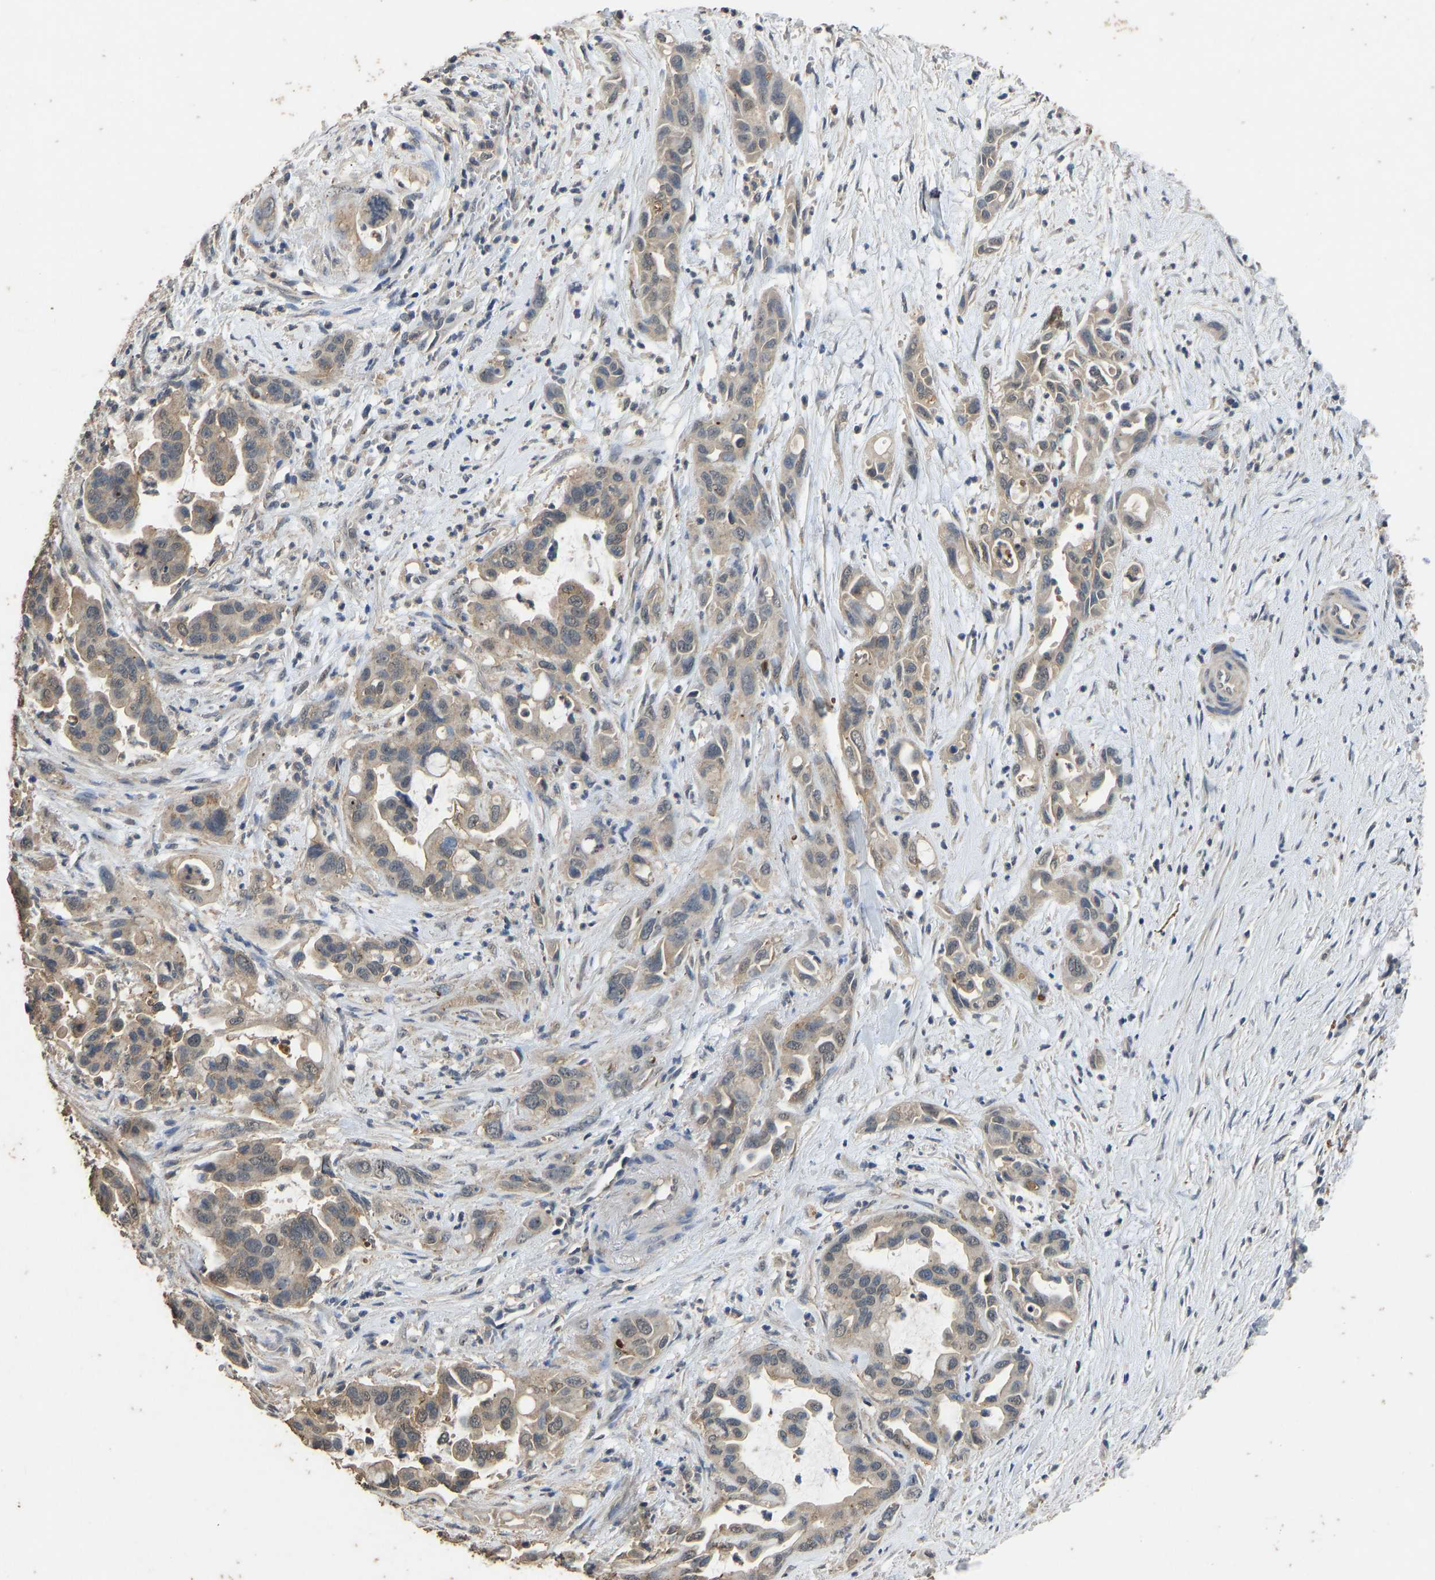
{"staining": {"intensity": "weak", "quantity": ">75%", "location": "cytoplasmic/membranous"}, "tissue": "pancreatic cancer", "cell_type": "Tumor cells", "image_type": "cancer", "snomed": [{"axis": "morphology", "description": "Adenocarcinoma, NOS"}, {"axis": "topography", "description": "Pancreas"}], "caption": "Immunohistochemistry (IHC) of human adenocarcinoma (pancreatic) displays low levels of weak cytoplasmic/membranous staining in about >75% of tumor cells.", "gene": "CIDEC", "patient": {"sex": "female", "age": 70}}